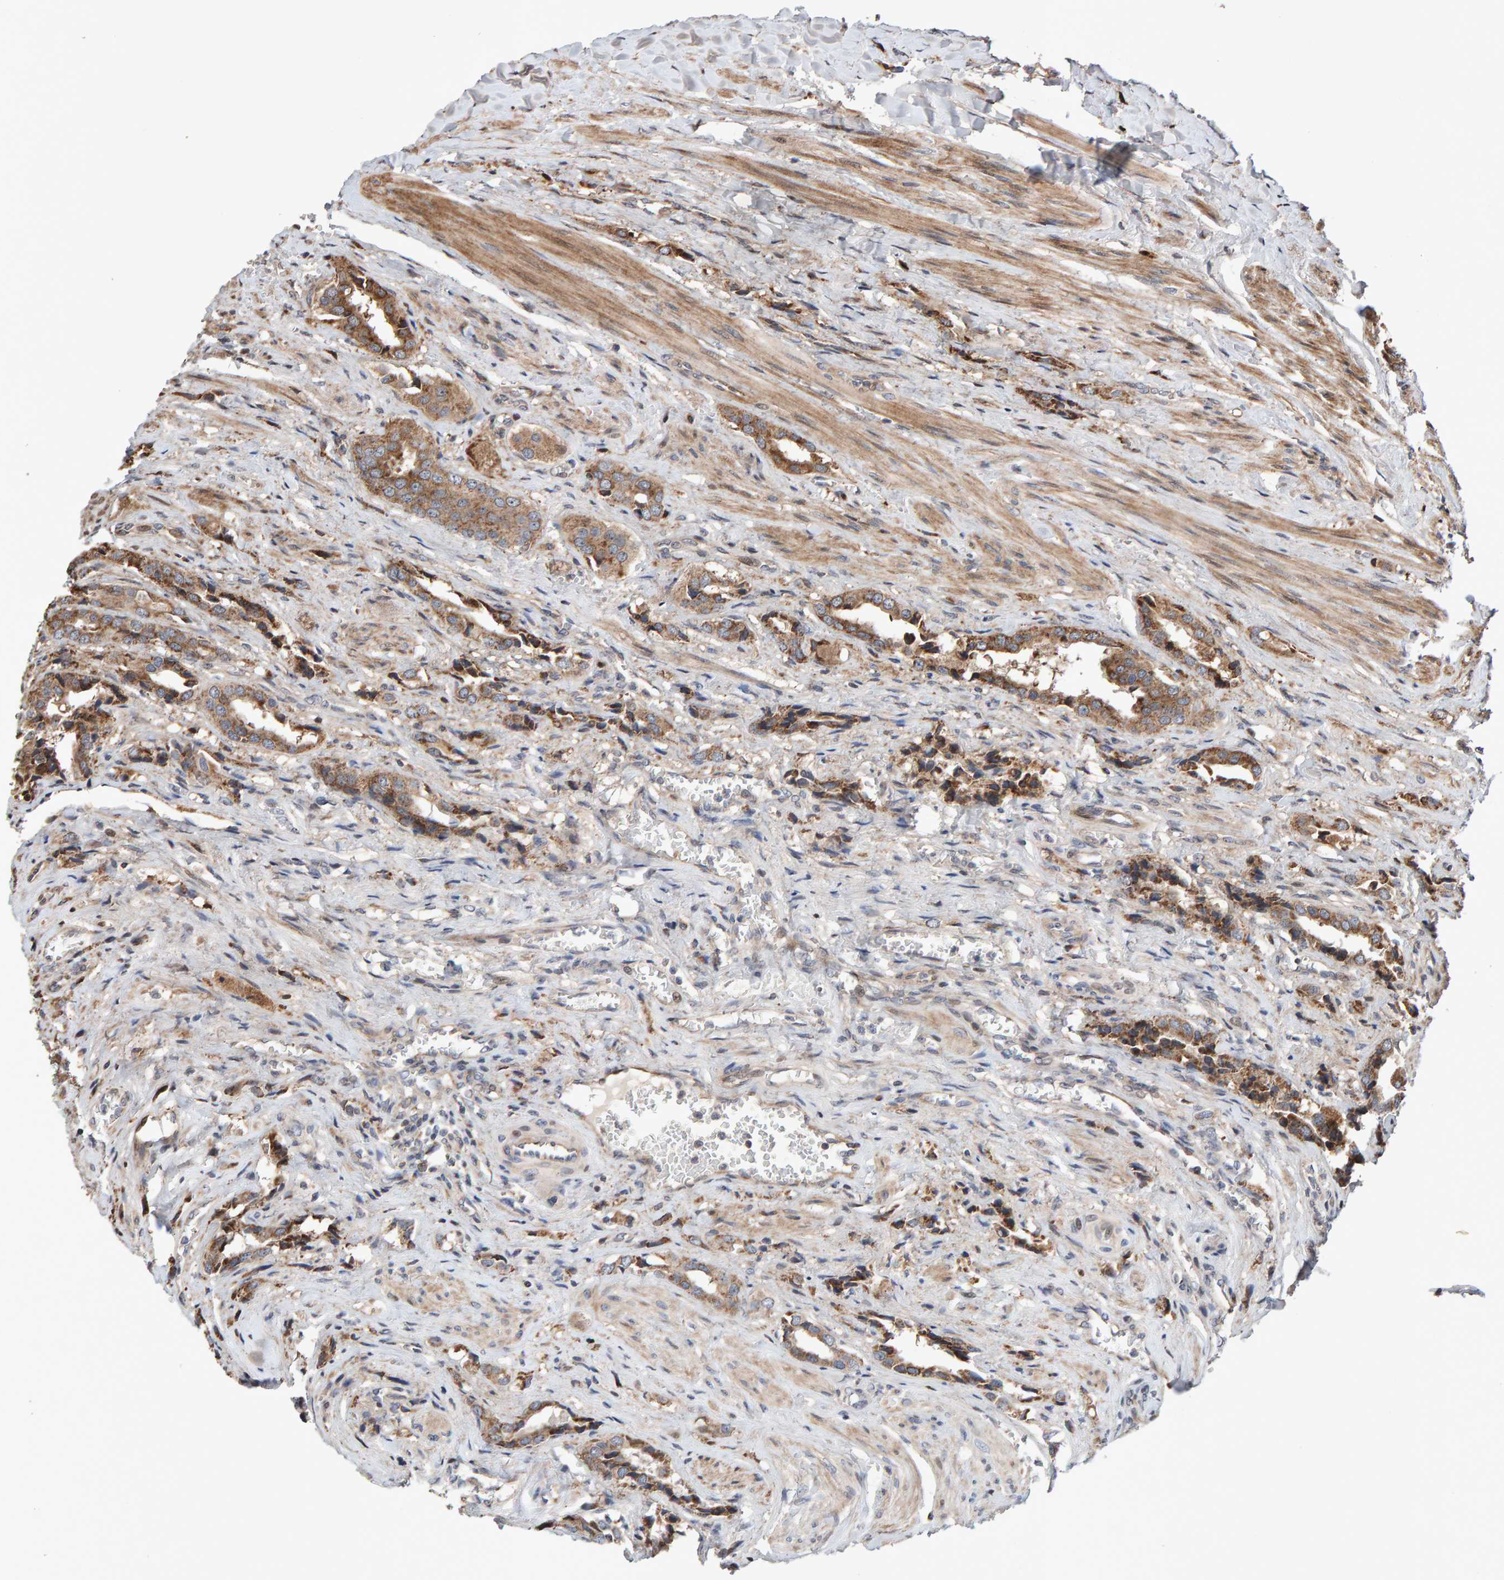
{"staining": {"intensity": "moderate", "quantity": ">75%", "location": "cytoplasmic/membranous"}, "tissue": "prostate cancer", "cell_type": "Tumor cells", "image_type": "cancer", "snomed": [{"axis": "morphology", "description": "Adenocarcinoma, High grade"}, {"axis": "topography", "description": "Prostate"}], "caption": "Human prostate high-grade adenocarcinoma stained with a brown dye displays moderate cytoplasmic/membranous positive positivity in about >75% of tumor cells.", "gene": "PECR", "patient": {"sex": "male", "age": 52}}